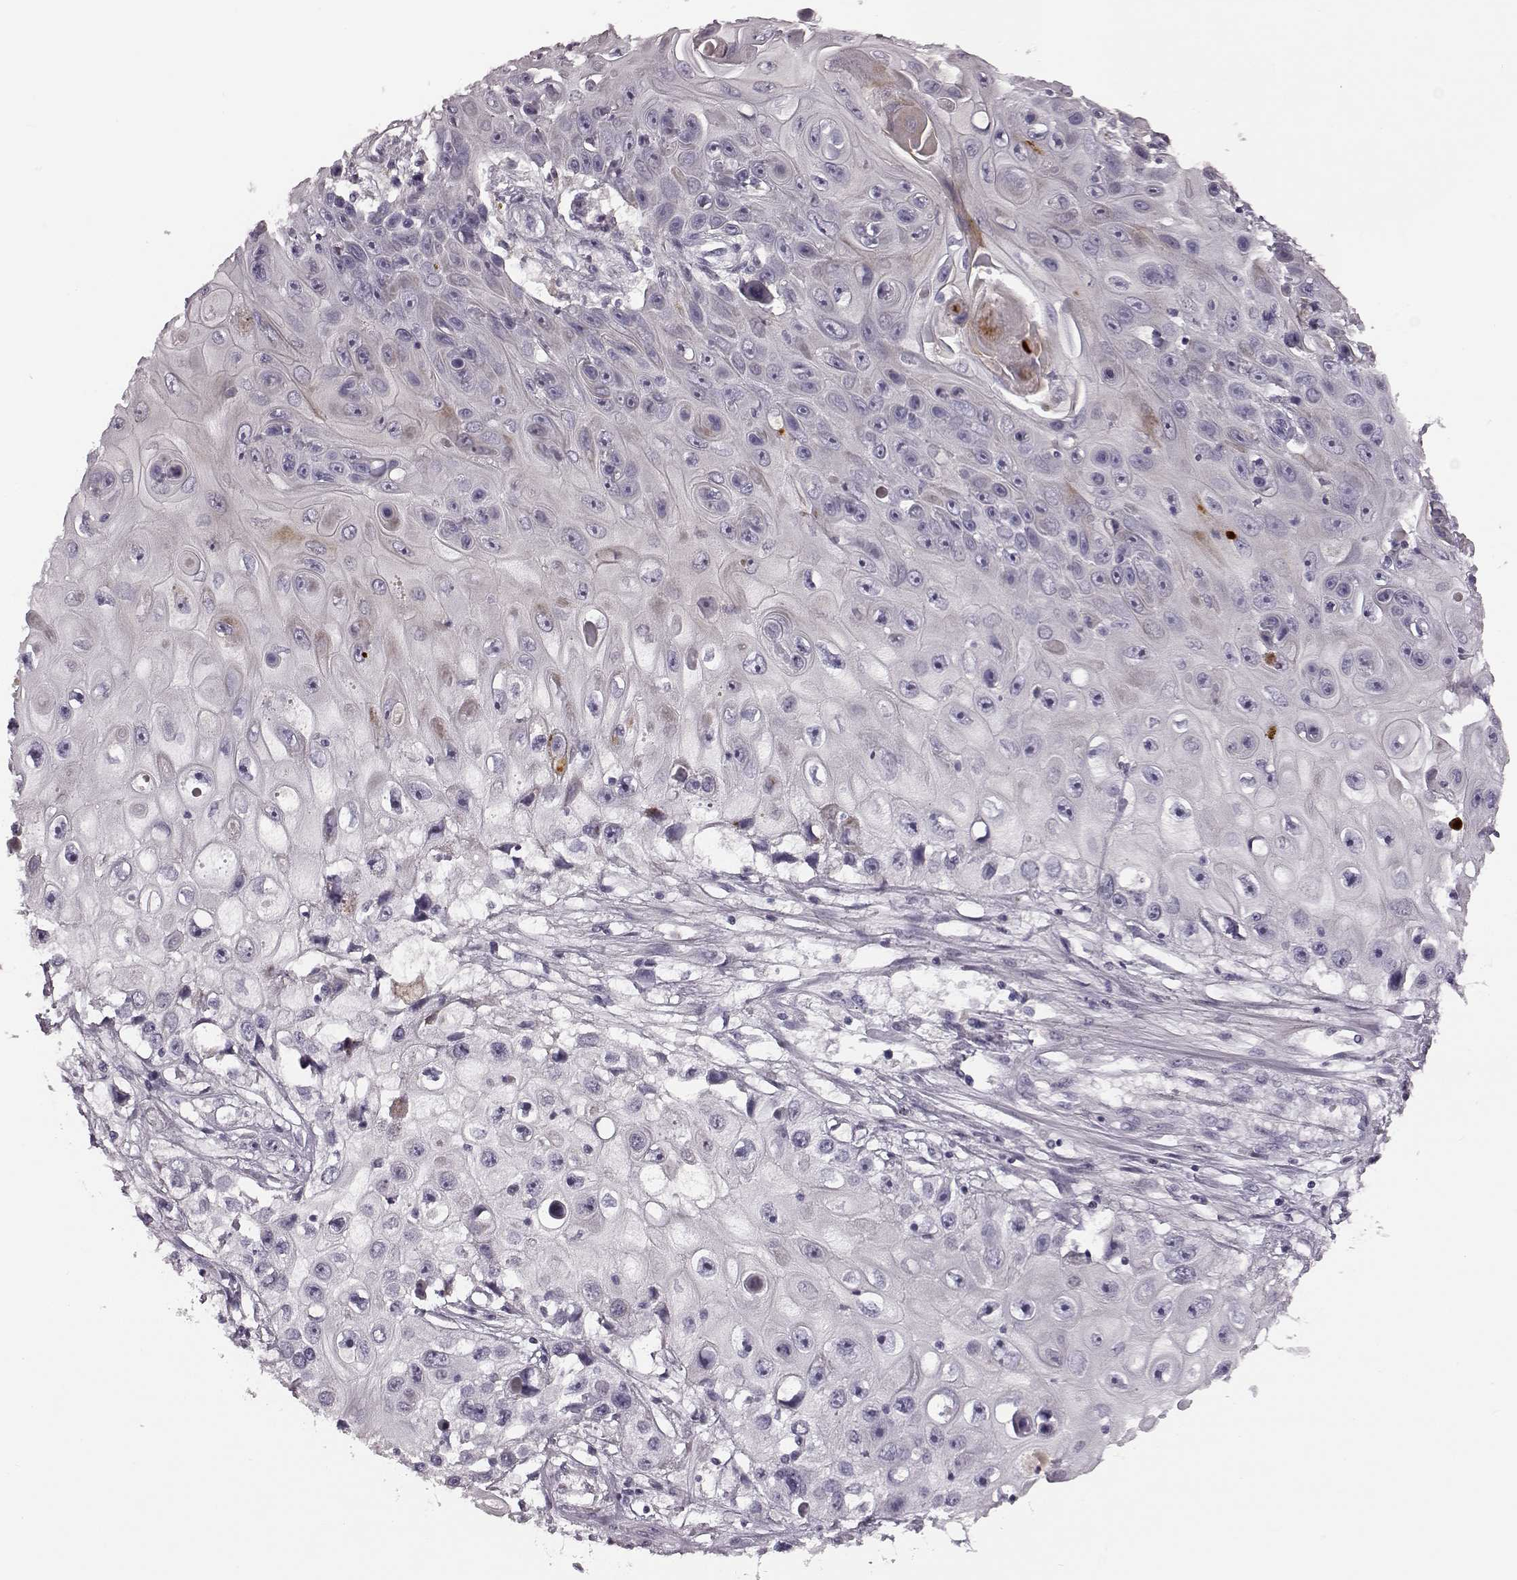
{"staining": {"intensity": "negative", "quantity": "none", "location": "none"}, "tissue": "skin cancer", "cell_type": "Tumor cells", "image_type": "cancer", "snomed": [{"axis": "morphology", "description": "Squamous cell carcinoma, NOS"}, {"axis": "topography", "description": "Skin"}], "caption": "Human squamous cell carcinoma (skin) stained for a protein using immunohistochemistry (IHC) reveals no positivity in tumor cells.", "gene": "ZNF433", "patient": {"sex": "male", "age": 82}}